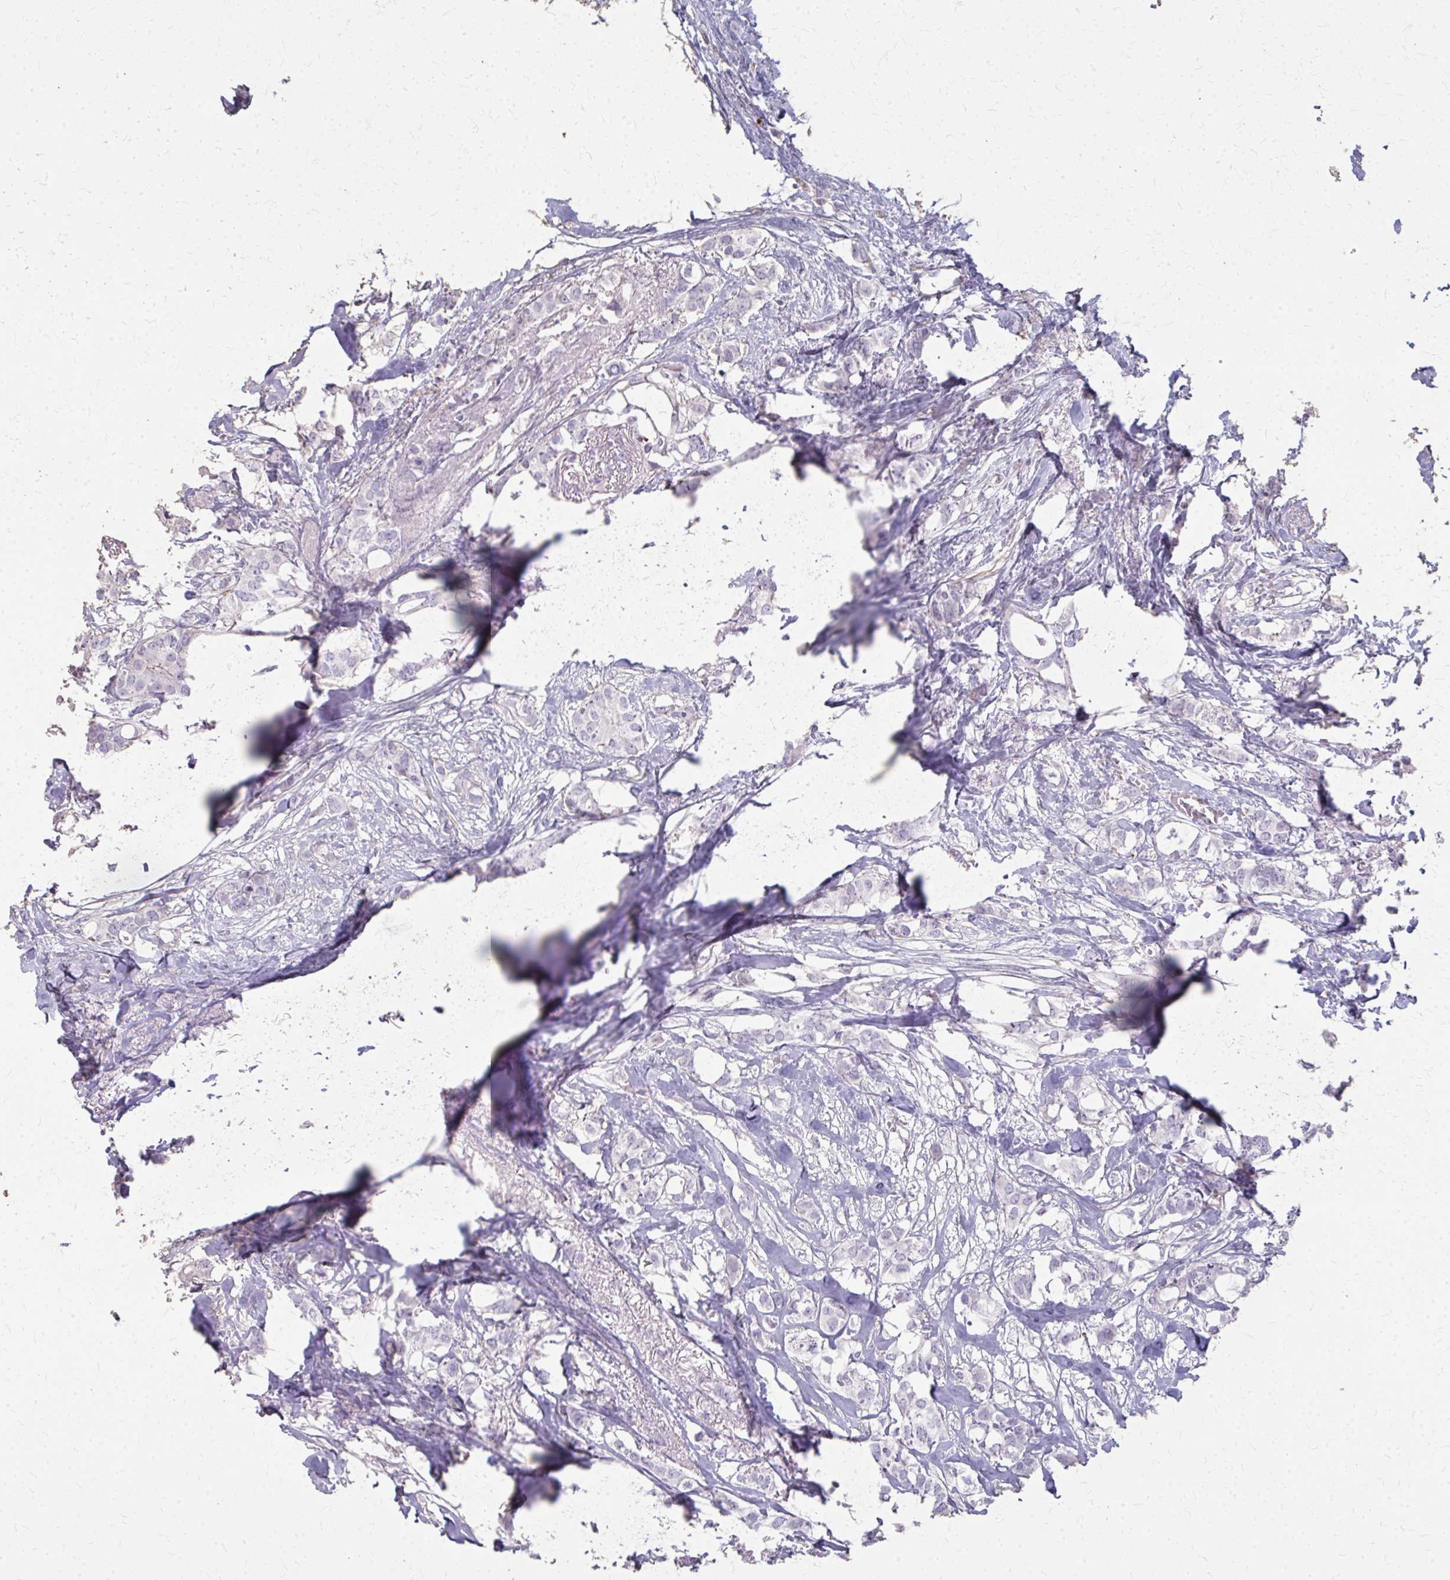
{"staining": {"intensity": "negative", "quantity": "none", "location": "none"}, "tissue": "breast cancer", "cell_type": "Tumor cells", "image_type": "cancer", "snomed": [{"axis": "morphology", "description": "Duct carcinoma"}, {"axis": "topography", "description": "Breast"}], "caption": "IHC of human intraductal carcinoma (breast) reveals no staining in tumor cells.", "gene": "TENM4", "patient": {"sex": "female", "age": 62}}